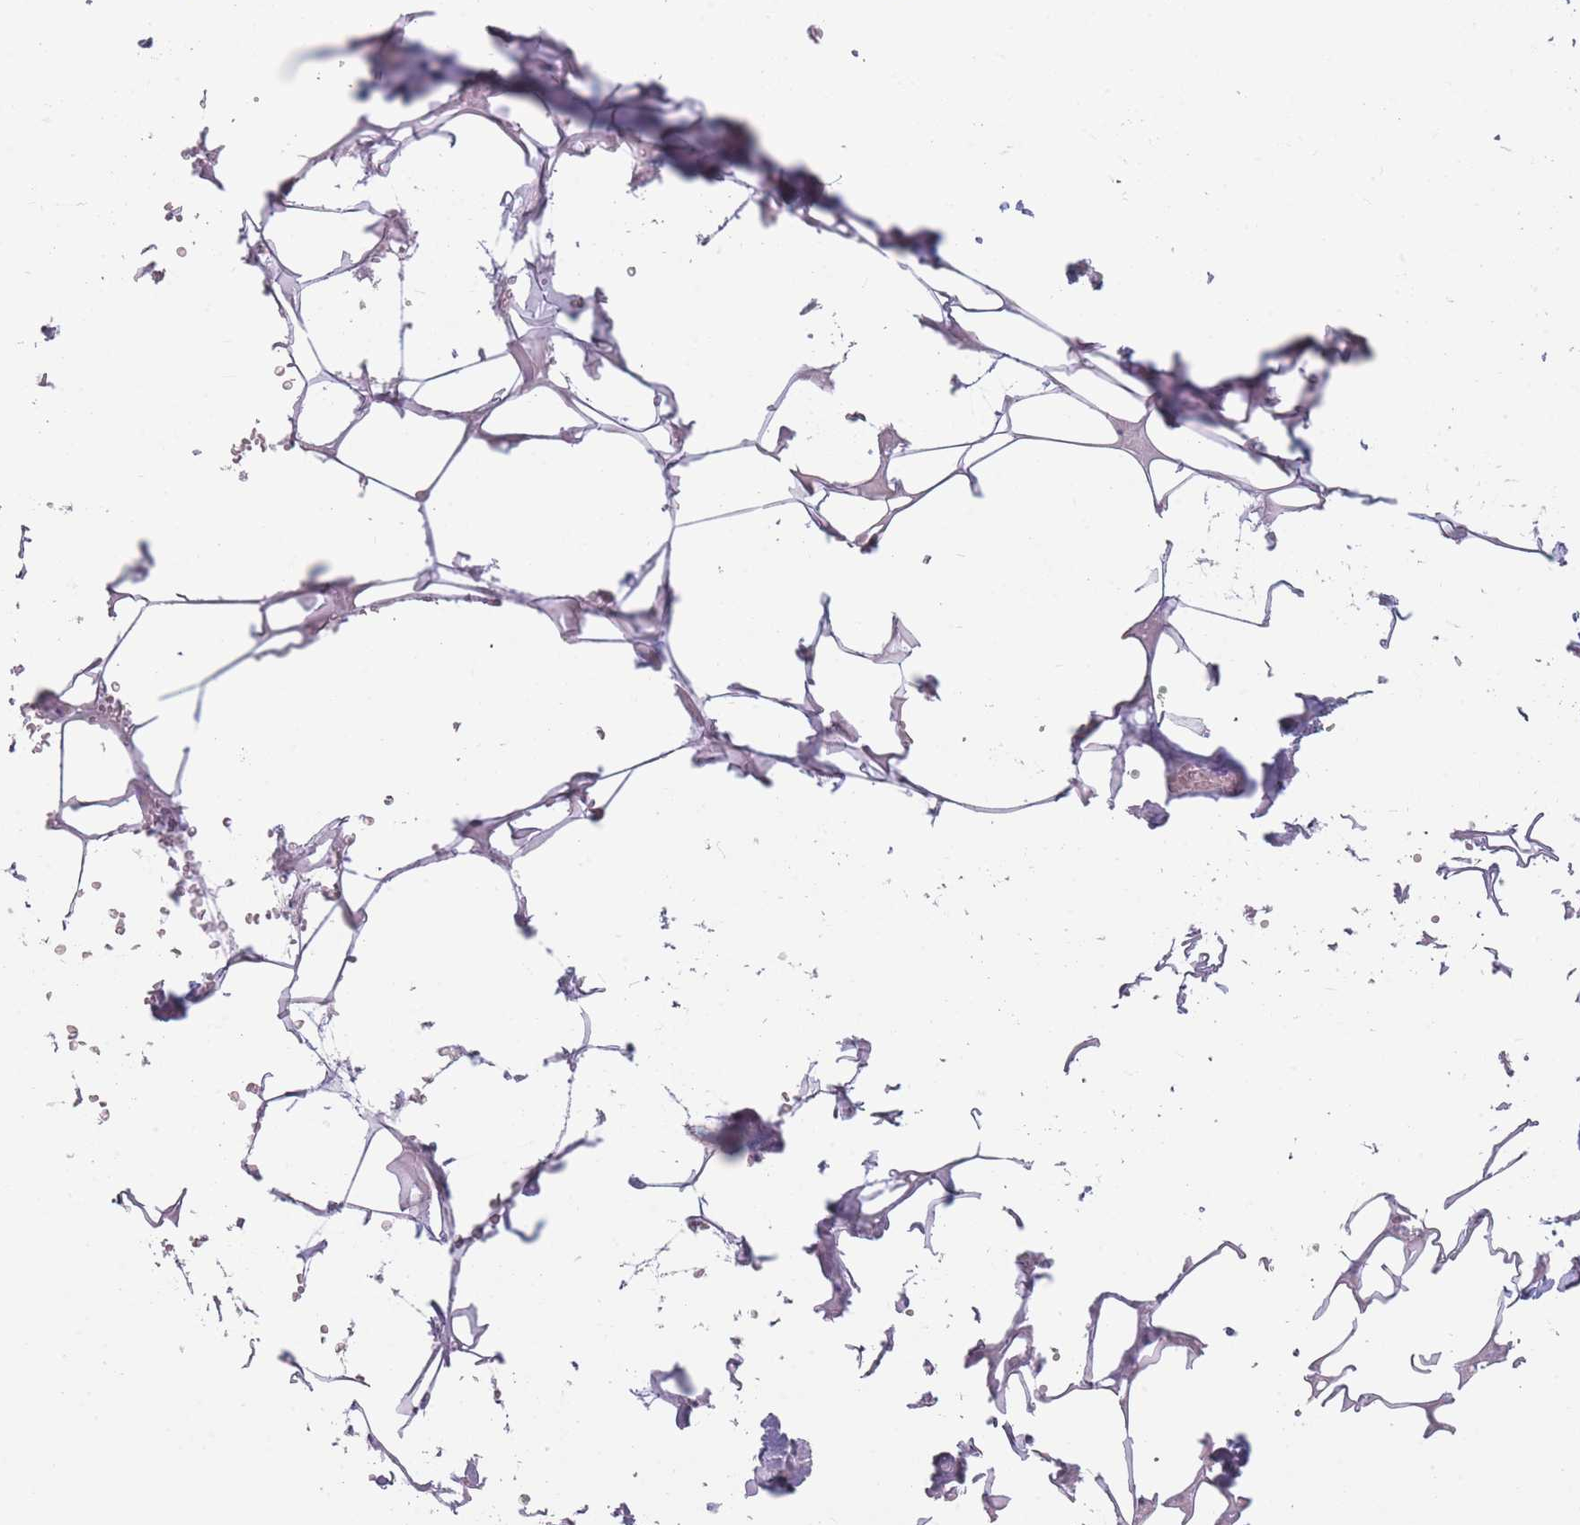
{"staining": {"intensity": "negative", "quantity": "none", "location": "none"}, "tissue": "adipose tissue", "cell_type": "Adipocytes", "image_type": "normal", "snomed": [{"axis": "morphology", "description": "Normal tissue, NOS"}, {"axis": "topography", "description": "Salivary gland"}, {"axis": "topography", "description": "Peripheral nerve tissue"}], "caption": "Immunohistochemistry (IHC) of benign human adipose tissue shows no positivity in adipocytes.", "gene": "GPR12", "patient": {"sex": "male", "age": 38}}